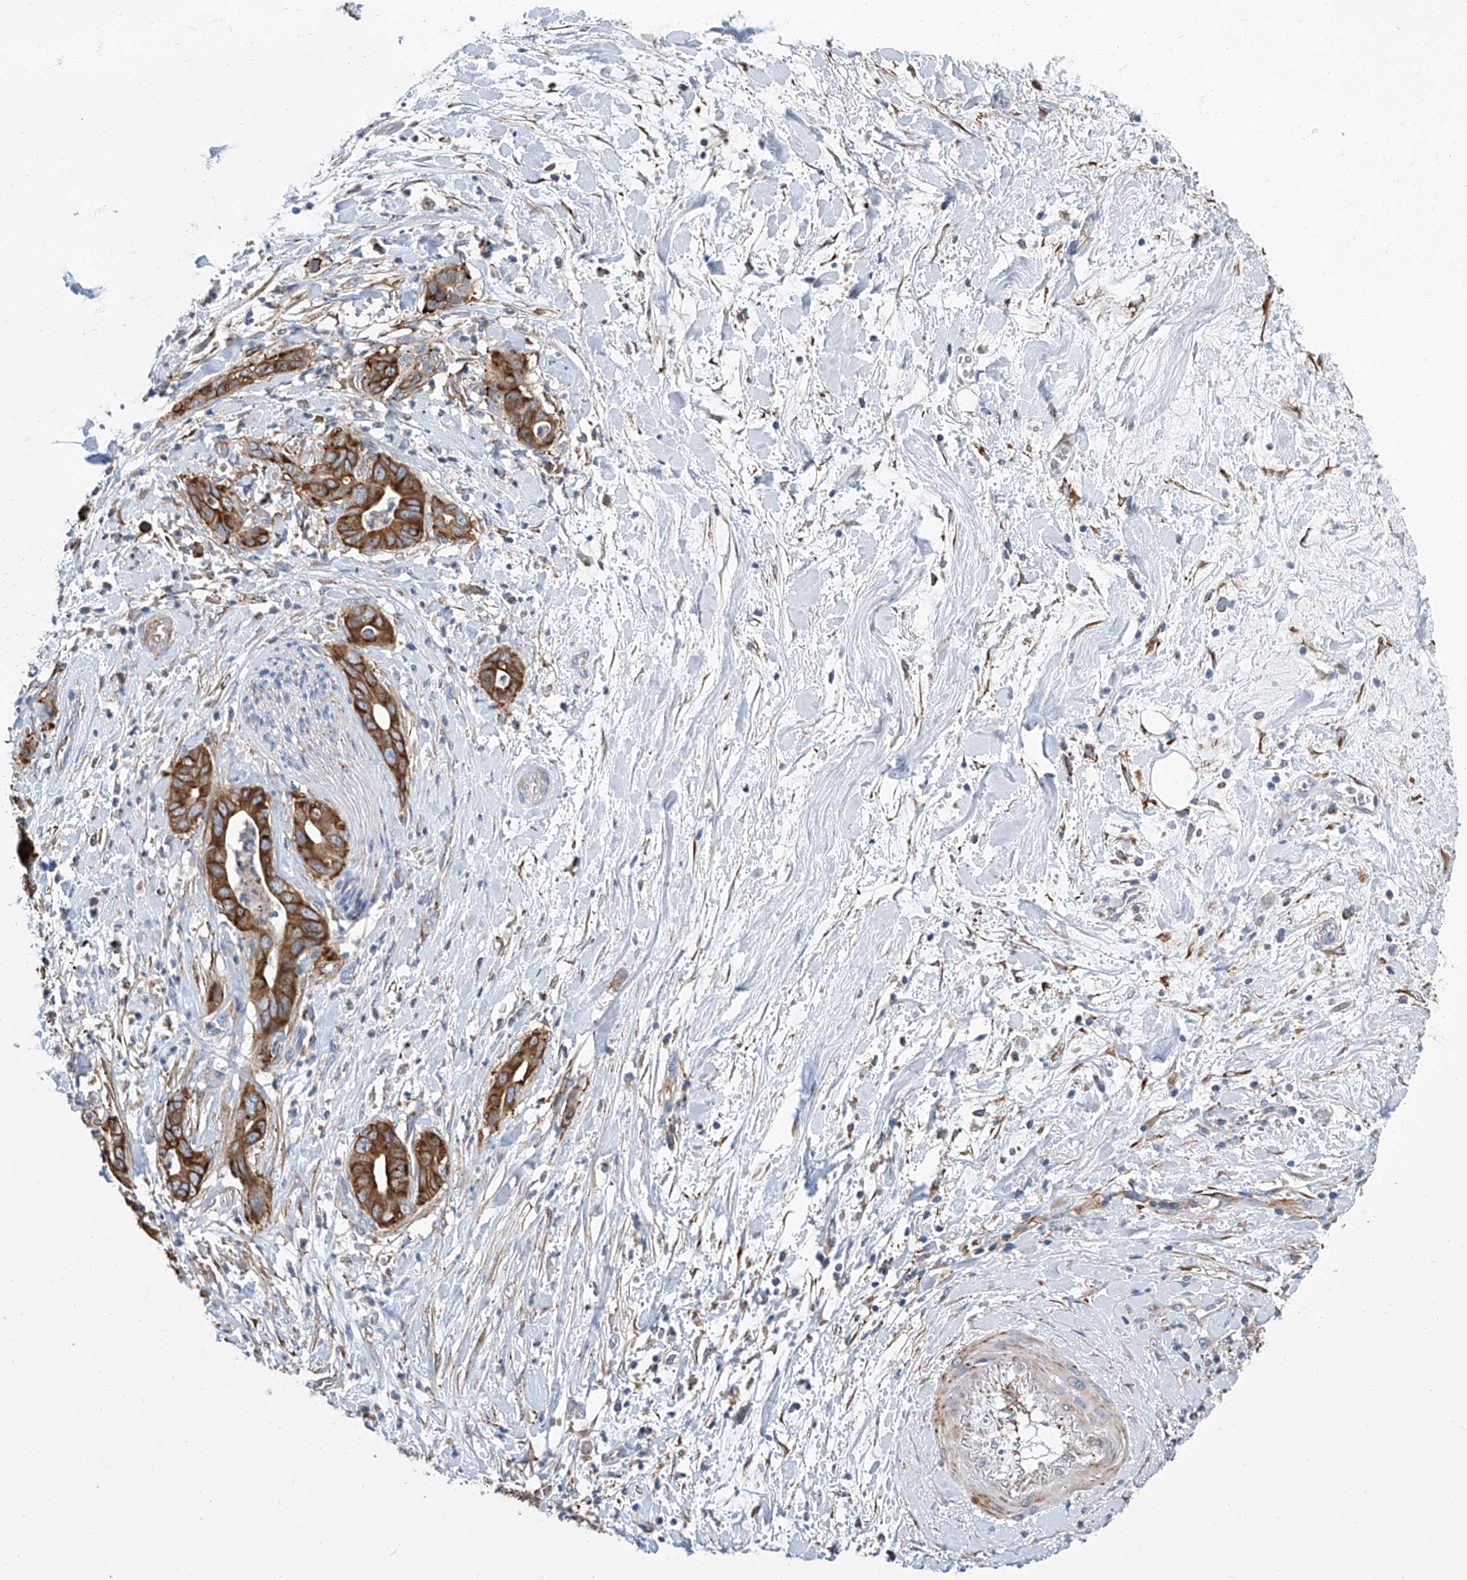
{"staining": {"intensity": "moderate", "quantity": ">75%", "location": "cytoplasmic/membranous"}, "tissue": "pancreatic cancer", "cell_type": "Tumor cells", "image_type": "cancer", "snomed": [{"axis": "morphology", "description": "Adenocarcinoma, NOS"}, {"axis": "topography", "description": "Pancreas"}], "caption": "Immunohistochemical staining of human pancreatic adenocarcinoma demonstrates moderate cytoplasmic/membranous protein expression in approximately >75% of tumor cells. (Brightfield microscopy of DAB IHC at high magnification).", "gene": "GPT", "patient": {"sex": "female", "age": 78}}